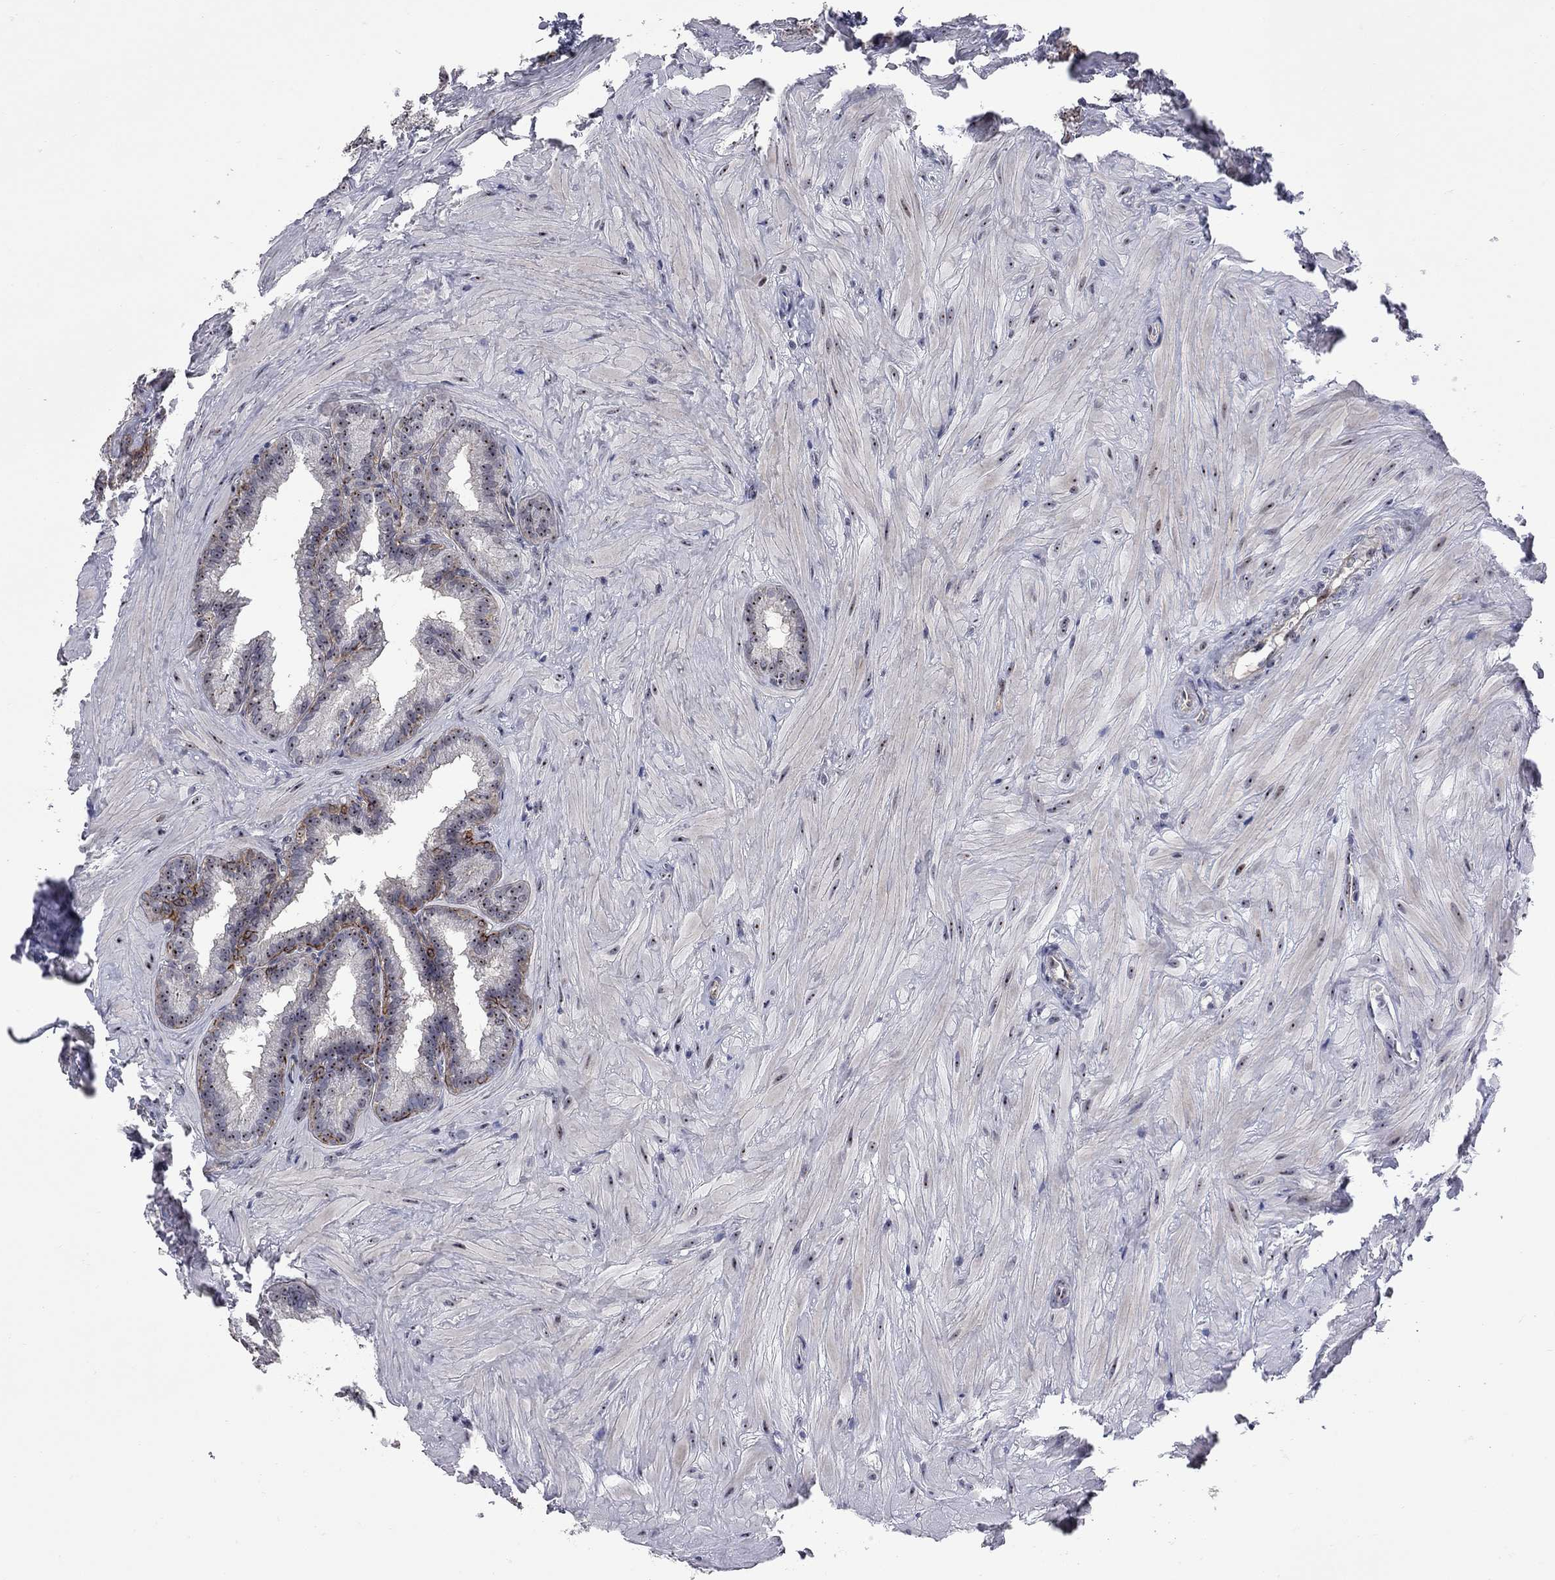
{"staining": {"intensity": "moderate", "quantity": "<25%", "location": "nuclear"}, "tissue": "seminal vesicle", "cell_type": "Glandular cells", "image_type": "normal", "snomed": [{"axis": "morphology", "description": "Normal tissue, NOS"}, {"axis": "topography", "description": "Seminal veicle"}], "caption": "Immunohistochemical staining of normal human seminal vesicle exhibits <25% levels of moderate nuclear protein expression in approximately <25% of glandular cells. (DAB (3,3'-diaminobenzidine) IHC with brightfield microscopy, high magnification).", "gene": "DHX33", "patient": {"sex": "male", "age": 37}}